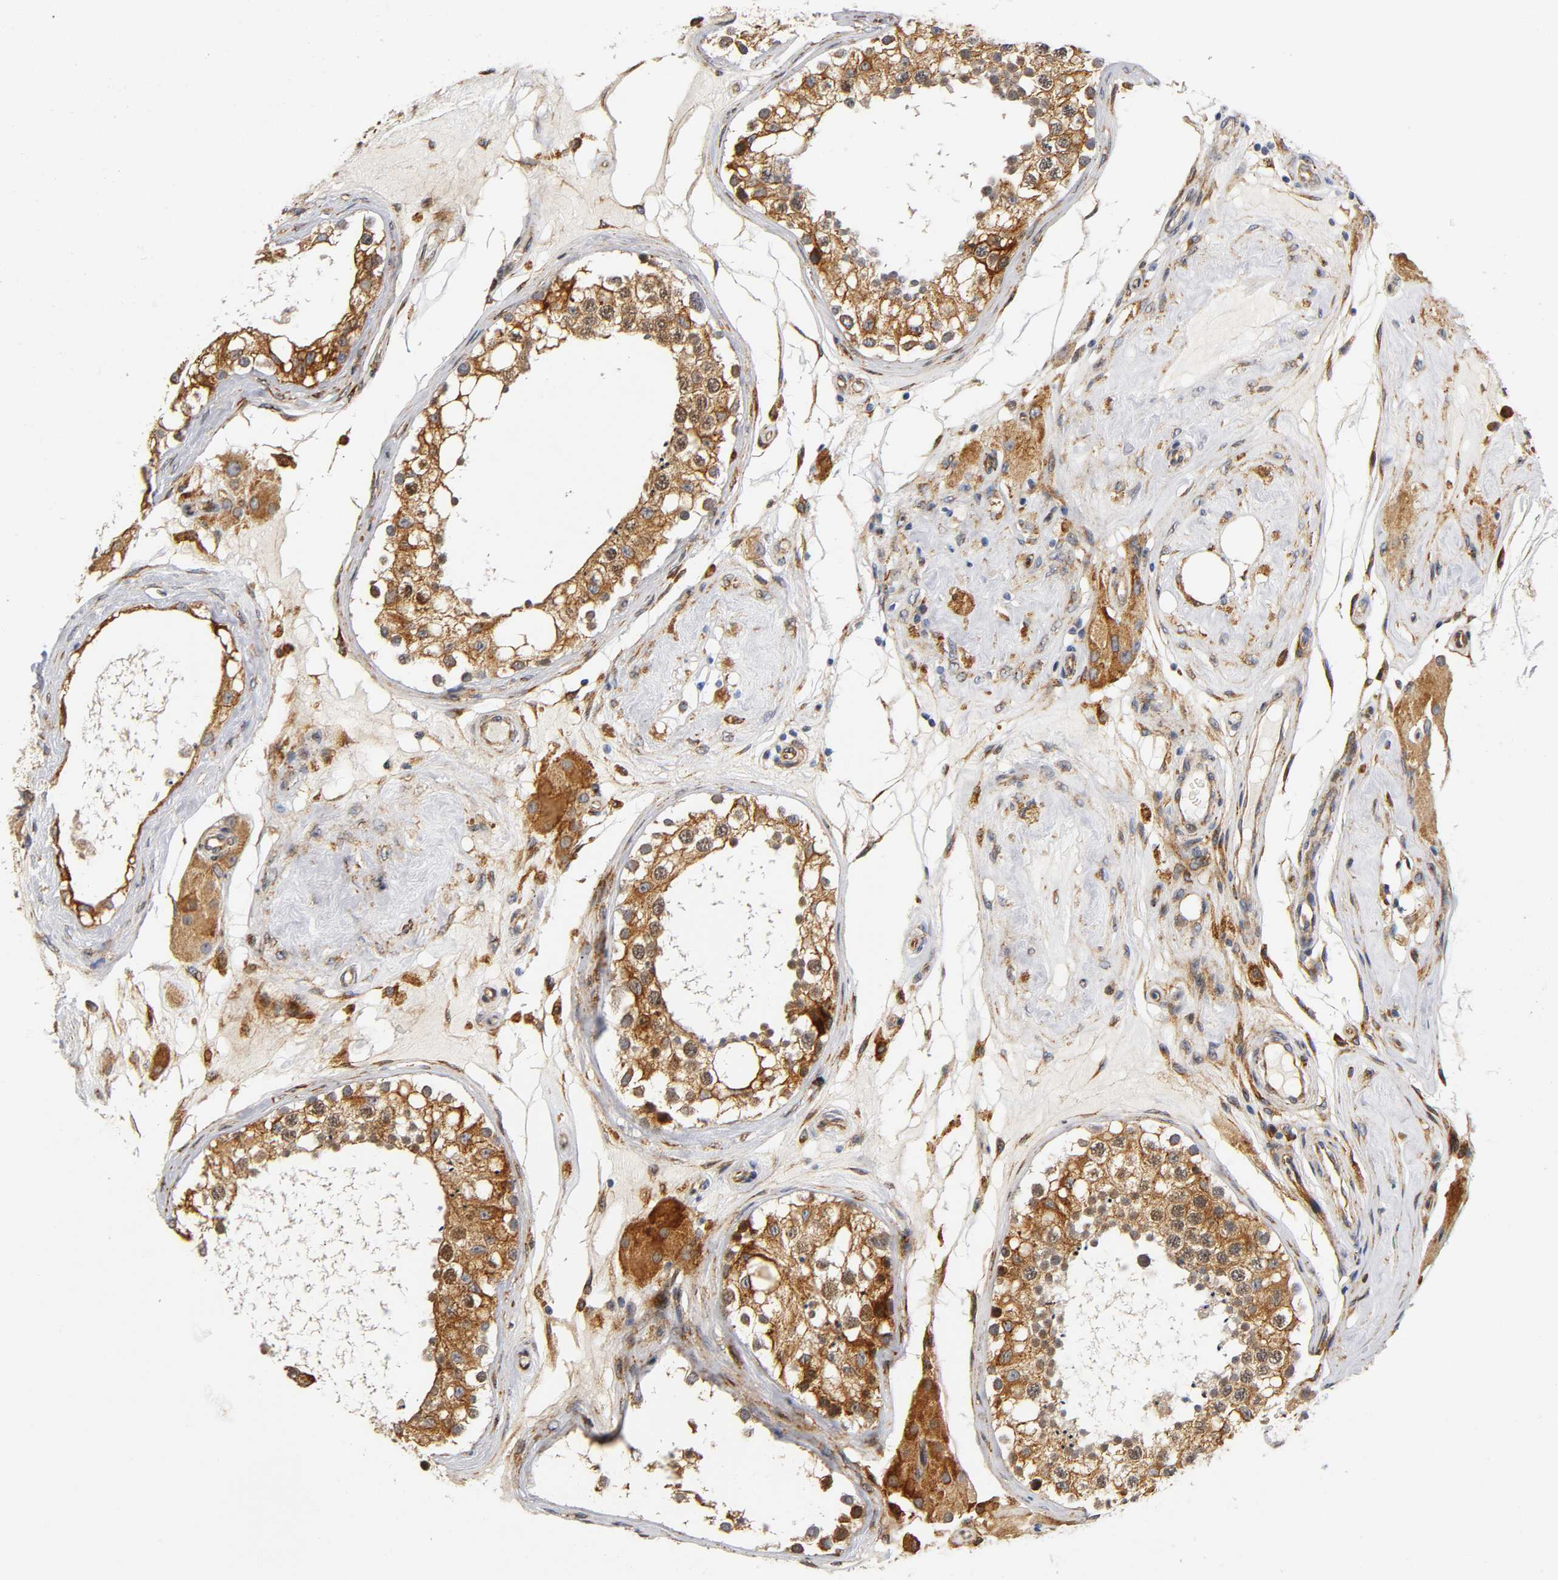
{"staining": {"intensity": "strong", "quantity": ">75%", "location": "cytoplasmic/membranous,nuclear"}, "tissue": "testis", "cell_type": "Cells in seminiferous ducts", "image_type": "normal", "snomed": [{"axis": "morphology", "description": "Normal tissue, NOS"}, {"axis": "topography", "description": "Testis"}], "caption": "Testis stained with DAB (3,3'-diaminobenzidine) IHC reveals high levels of strong cytoplasmic/membranous,nuclear expression in about >75% of cells in seminiferous ducts. (DAB (3,3'-diaminobenzidine) IHC, brown staining for protein, blue staining for nuclei).", "gene": "SOS2", "patient": {"sex": "male", "age": 68}}